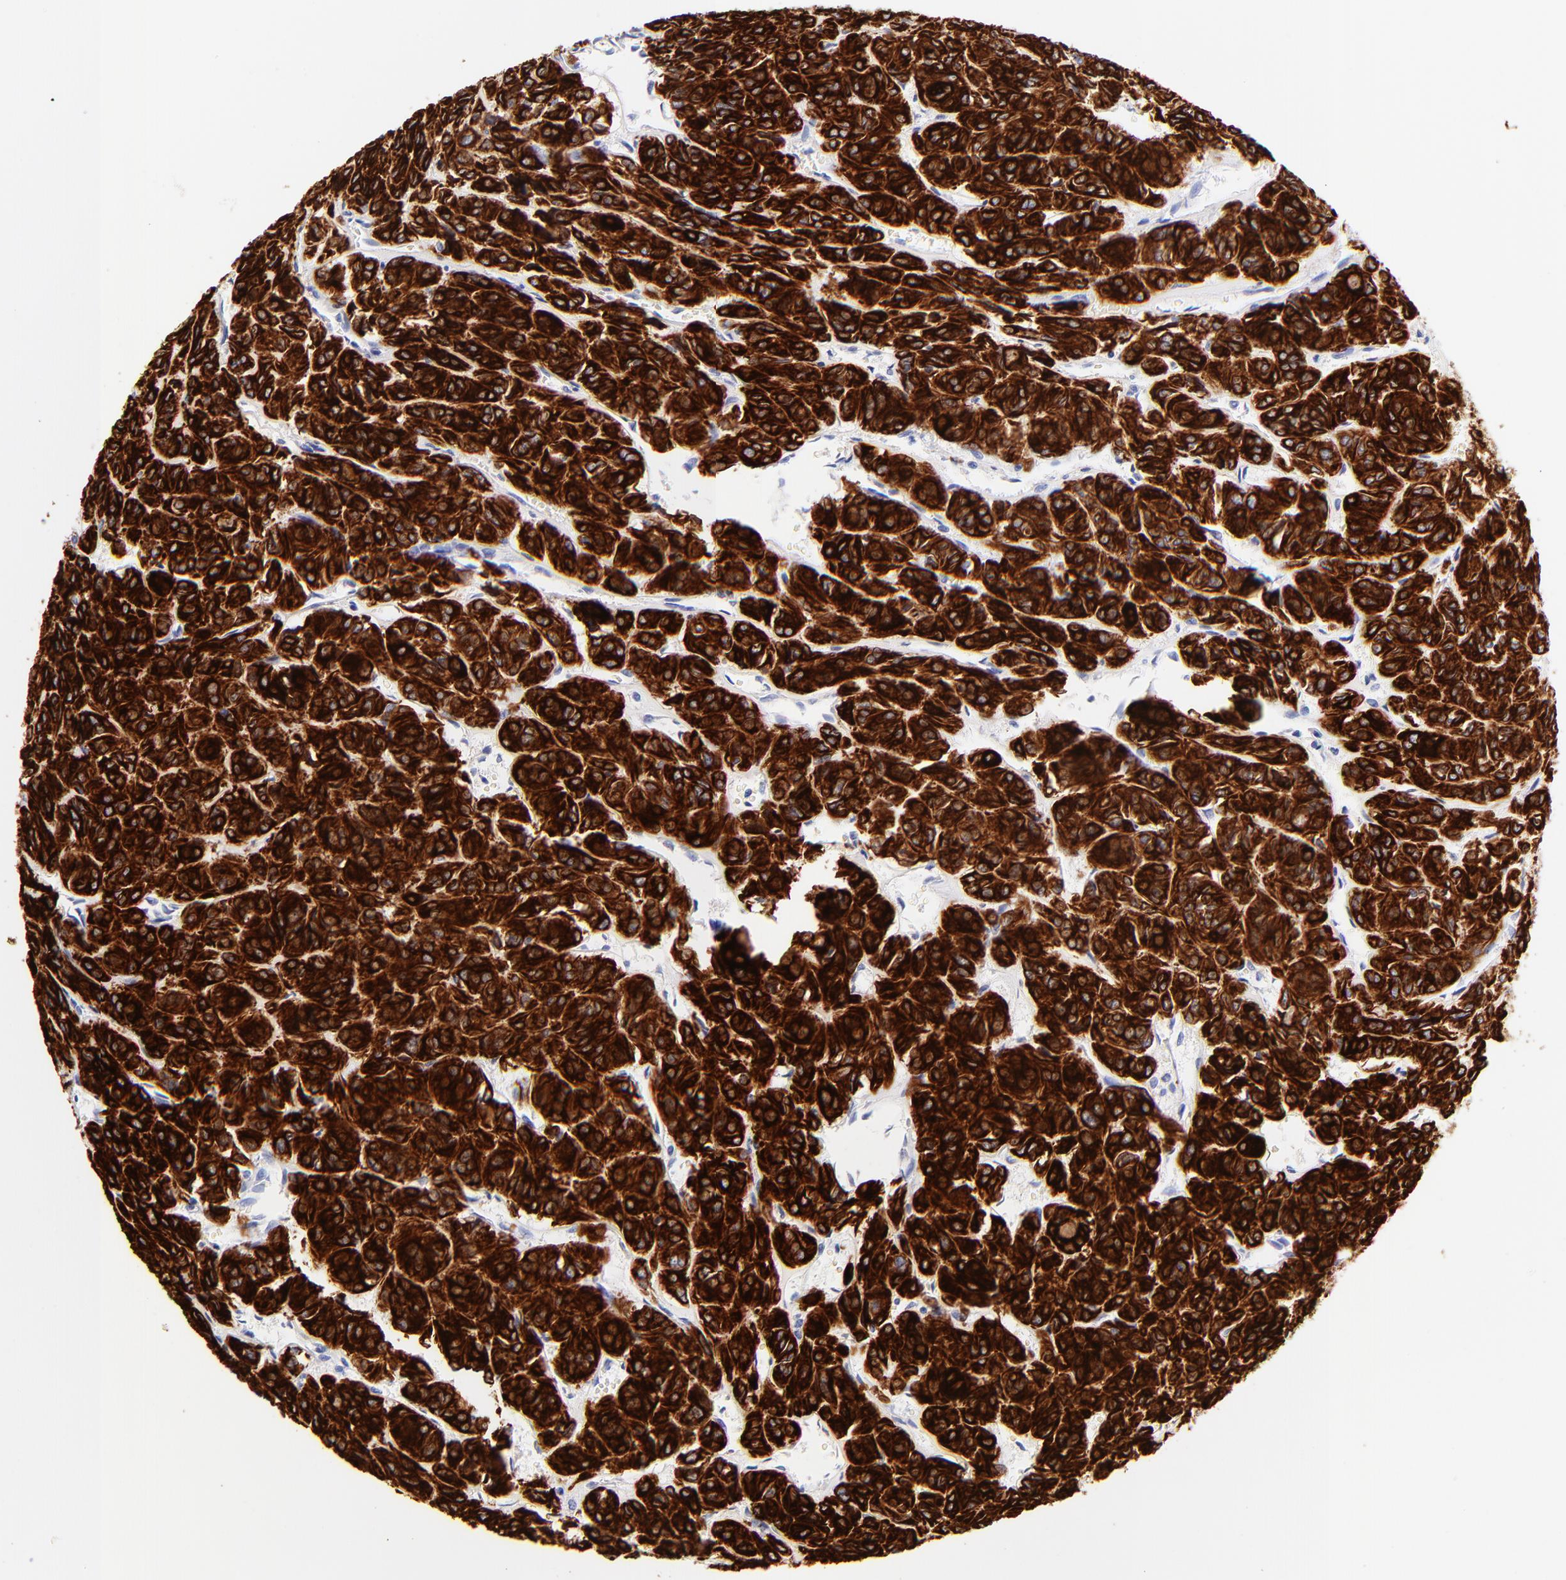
{"staining": {"intensity": "strong", "quantity": ">75%", "location": "cytoplasmic/membranous"}, "tissue": "thyroid cancer", "cell_type": "Tumor cells", "image_type": "cancer", "snomed": [{"axis": "morphology", "description": "Follicular adenoma carcinoma, NOS"}, {"axis": "topography", "description": "Thyroid gland"}], "caption": "IHC of human thyroid cancer exhibits high levels of strong cytoplasmic/membranous expression in approximately >75% of tumor cells.", "gene": "KRT19", "patient": {"sex": "female", "age": 71}}